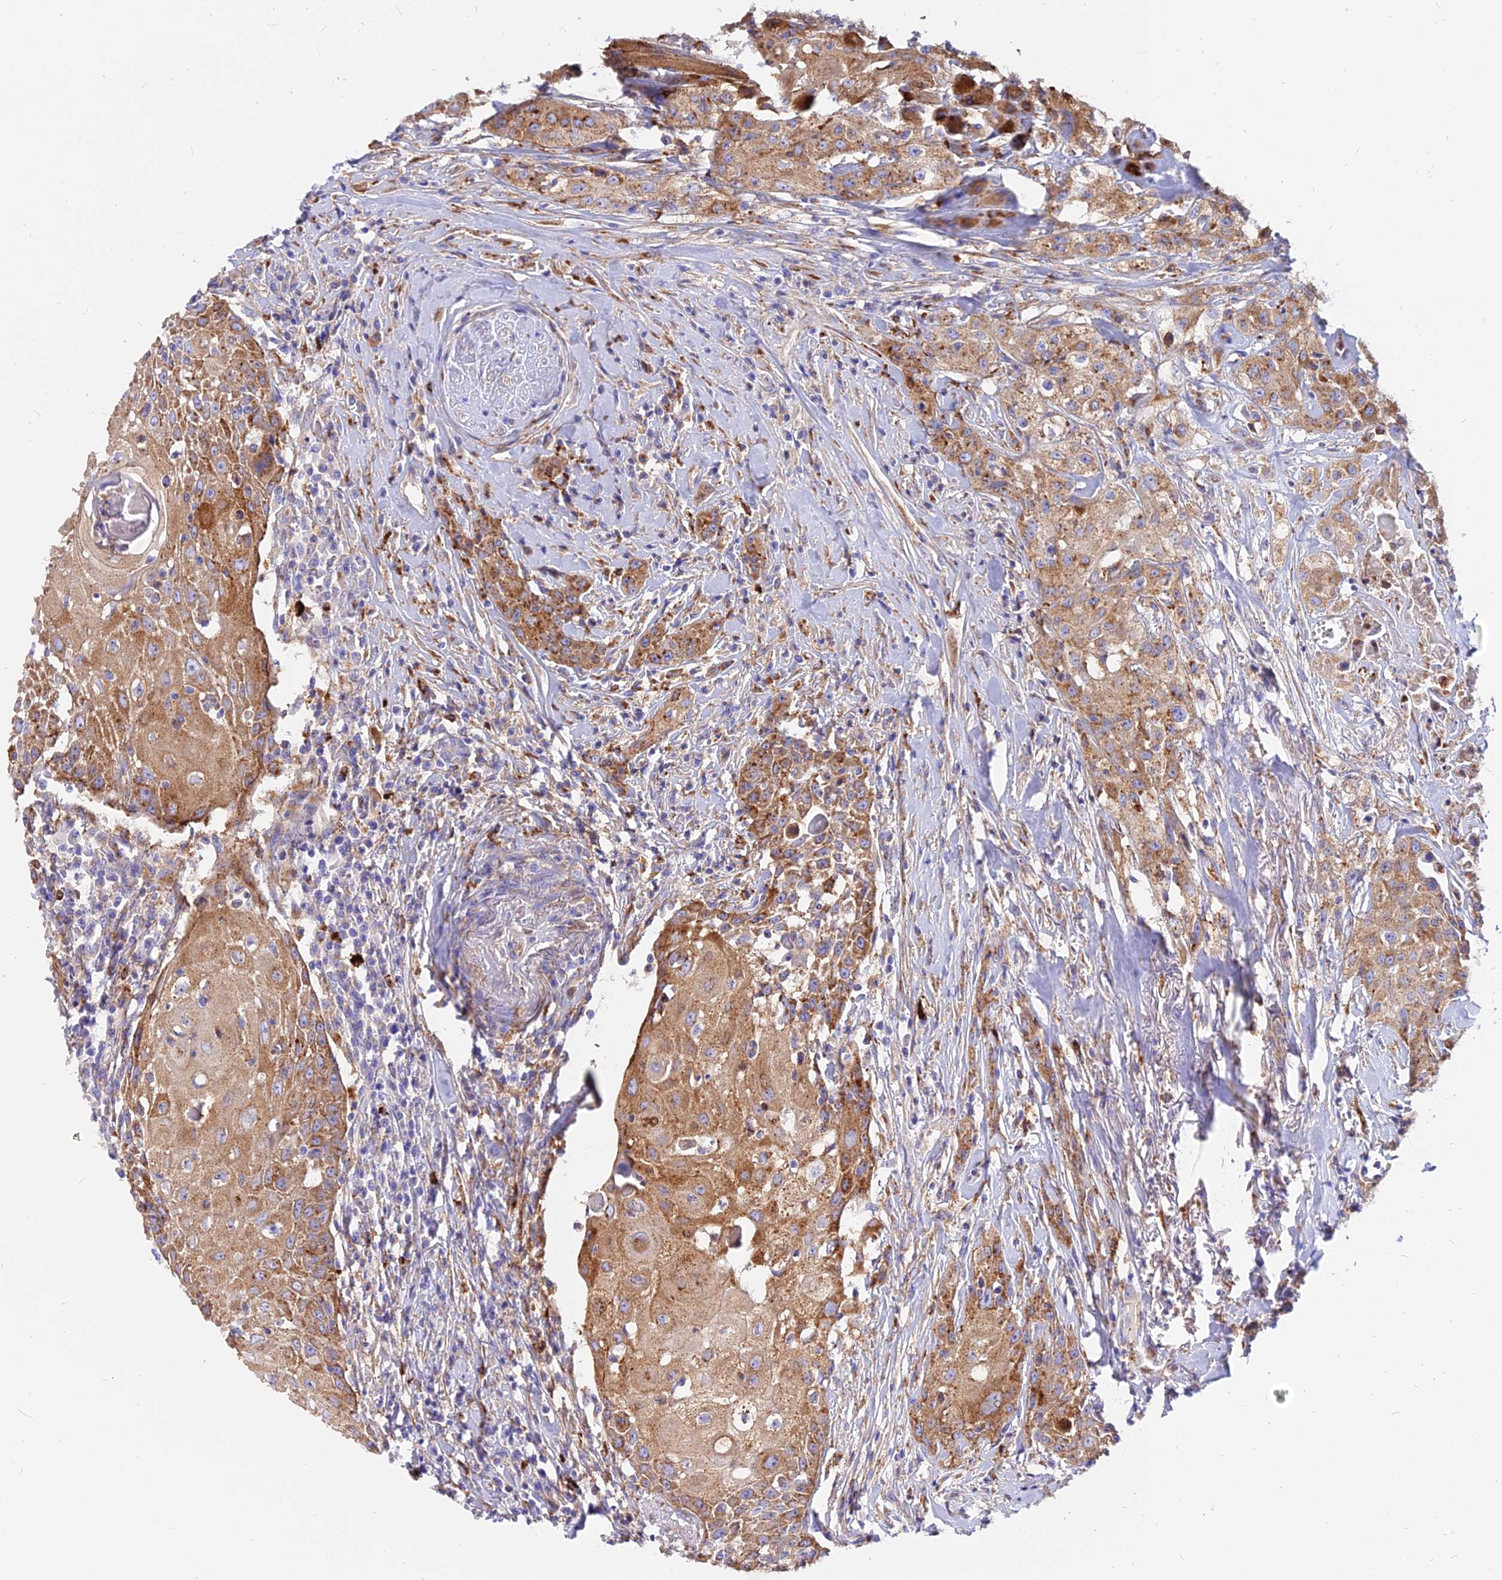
{"staining": {"intensity": "moderate", "quantity": ">75%", "location": "cytoplasmic/membranous"}, "tissue": "head and neck cancer", "cell_type": "Tumor cells", "image_type": "cancer", "snomed": [{"axis": "morphology", "description": "Squamous cell carcinoma, NOS"}, {"axis": "topography", "description": "Oral tissue"}, {"axis": "topography", "description": "Head-Neck"}], "caption": "Moderate cytoplasmic/membranous protein staining is seen in approximately >75% of tumor cells in head and neck squamous cell carcinoma.", "gene": "AGTRAP", "patient": {"sex": "female", "age": 82}}